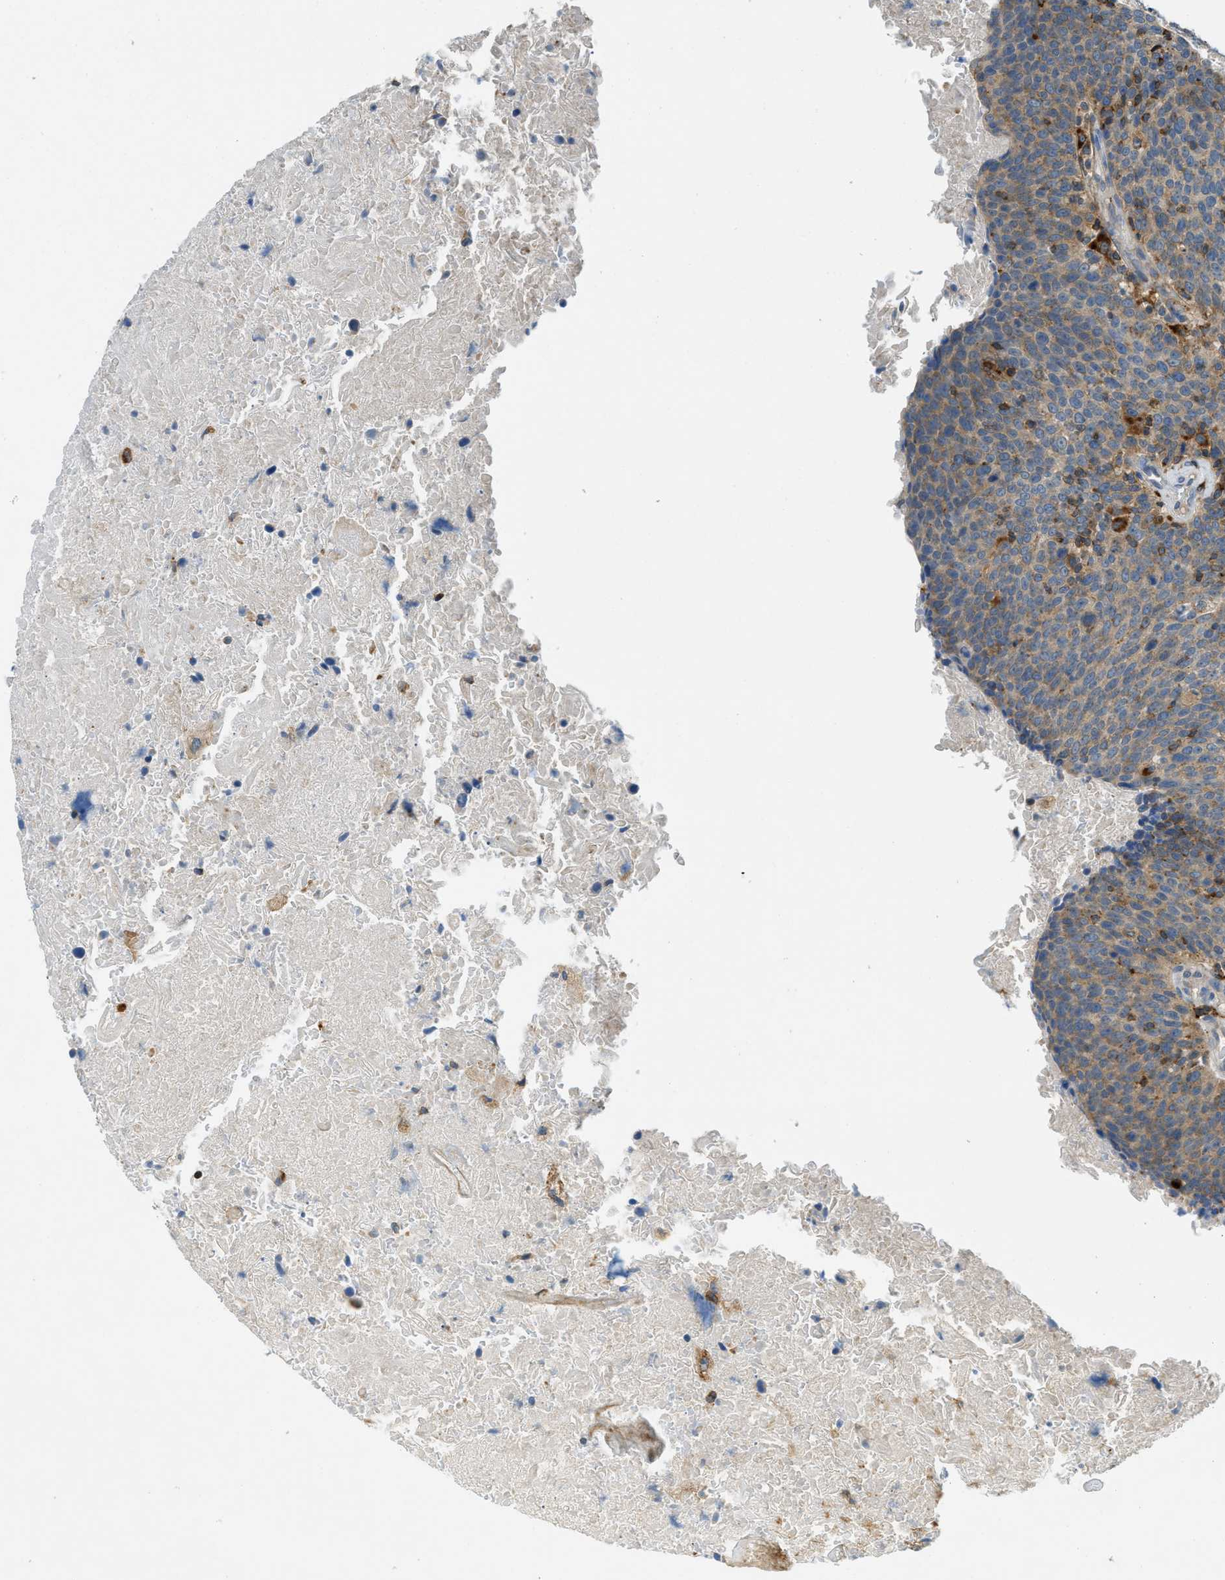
{"staining": {"intensity": "moderate", "quantity": "25%-75%", "location": "cytoplasmic/membranous"}, "tissue": "head and neck cancer", "cell_type": "Tumor cells", "image_type": "cancer", "snomed": [{"axis": "morphology", "description": "Squamous cell carcinoma, NOS"}, {"axis": "morphology", "description": "Squamous cell carcinoma, metastatic, NOS"}, {"axis": "topography", "description": "Lymph node"}, {"axis": "topography", "description": "Head-Neck"}], "caption": "DAB immunohistochemical staining of human head and neck cancer (squamous cell carcinoma) reveals moderate cytoplasmic/membranous protein expression in about 25%-75% of tumor cells. The protein is shown in brown color, while the nuclei are stained blue.", "gene": "PLBD2", "patient": {"sex": "male", "age": 62}}